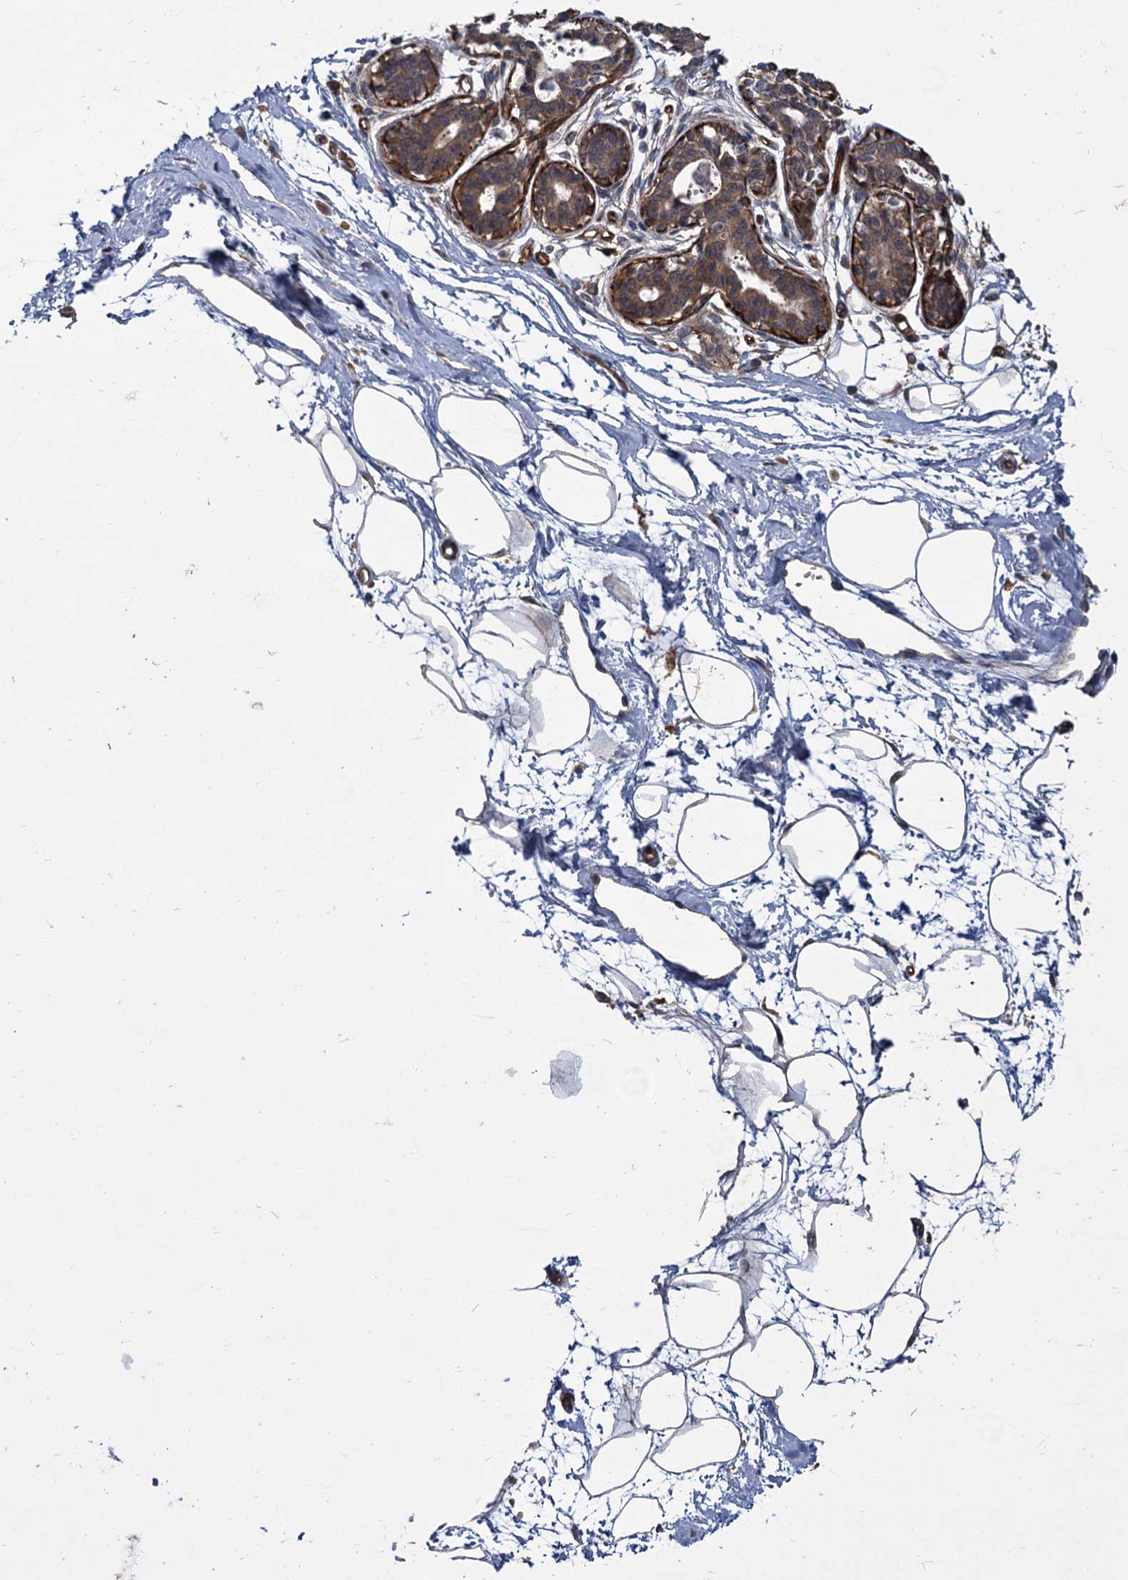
{"staining": {"intensity": "negative", "quantity": "none", "location": "none"}, "tissue": "breast", "cell_type": "Adipocytes", "image_type": "normal", "snomed": [{"axis": "morphology", "description": "Normal tissue, NOS"}, {"axis": "topography", "description": "Breast"}], "caption": "A histopathology image of human breast is negative for staining in adipocytes. (Stains: DAB immunohistochemistry (IHC) with hematoxylin counter stain, Microscopy: brightfield microscopy at high magnification).", "gene": "PKN2", "patient": {"sex": "female", "age": 45}}